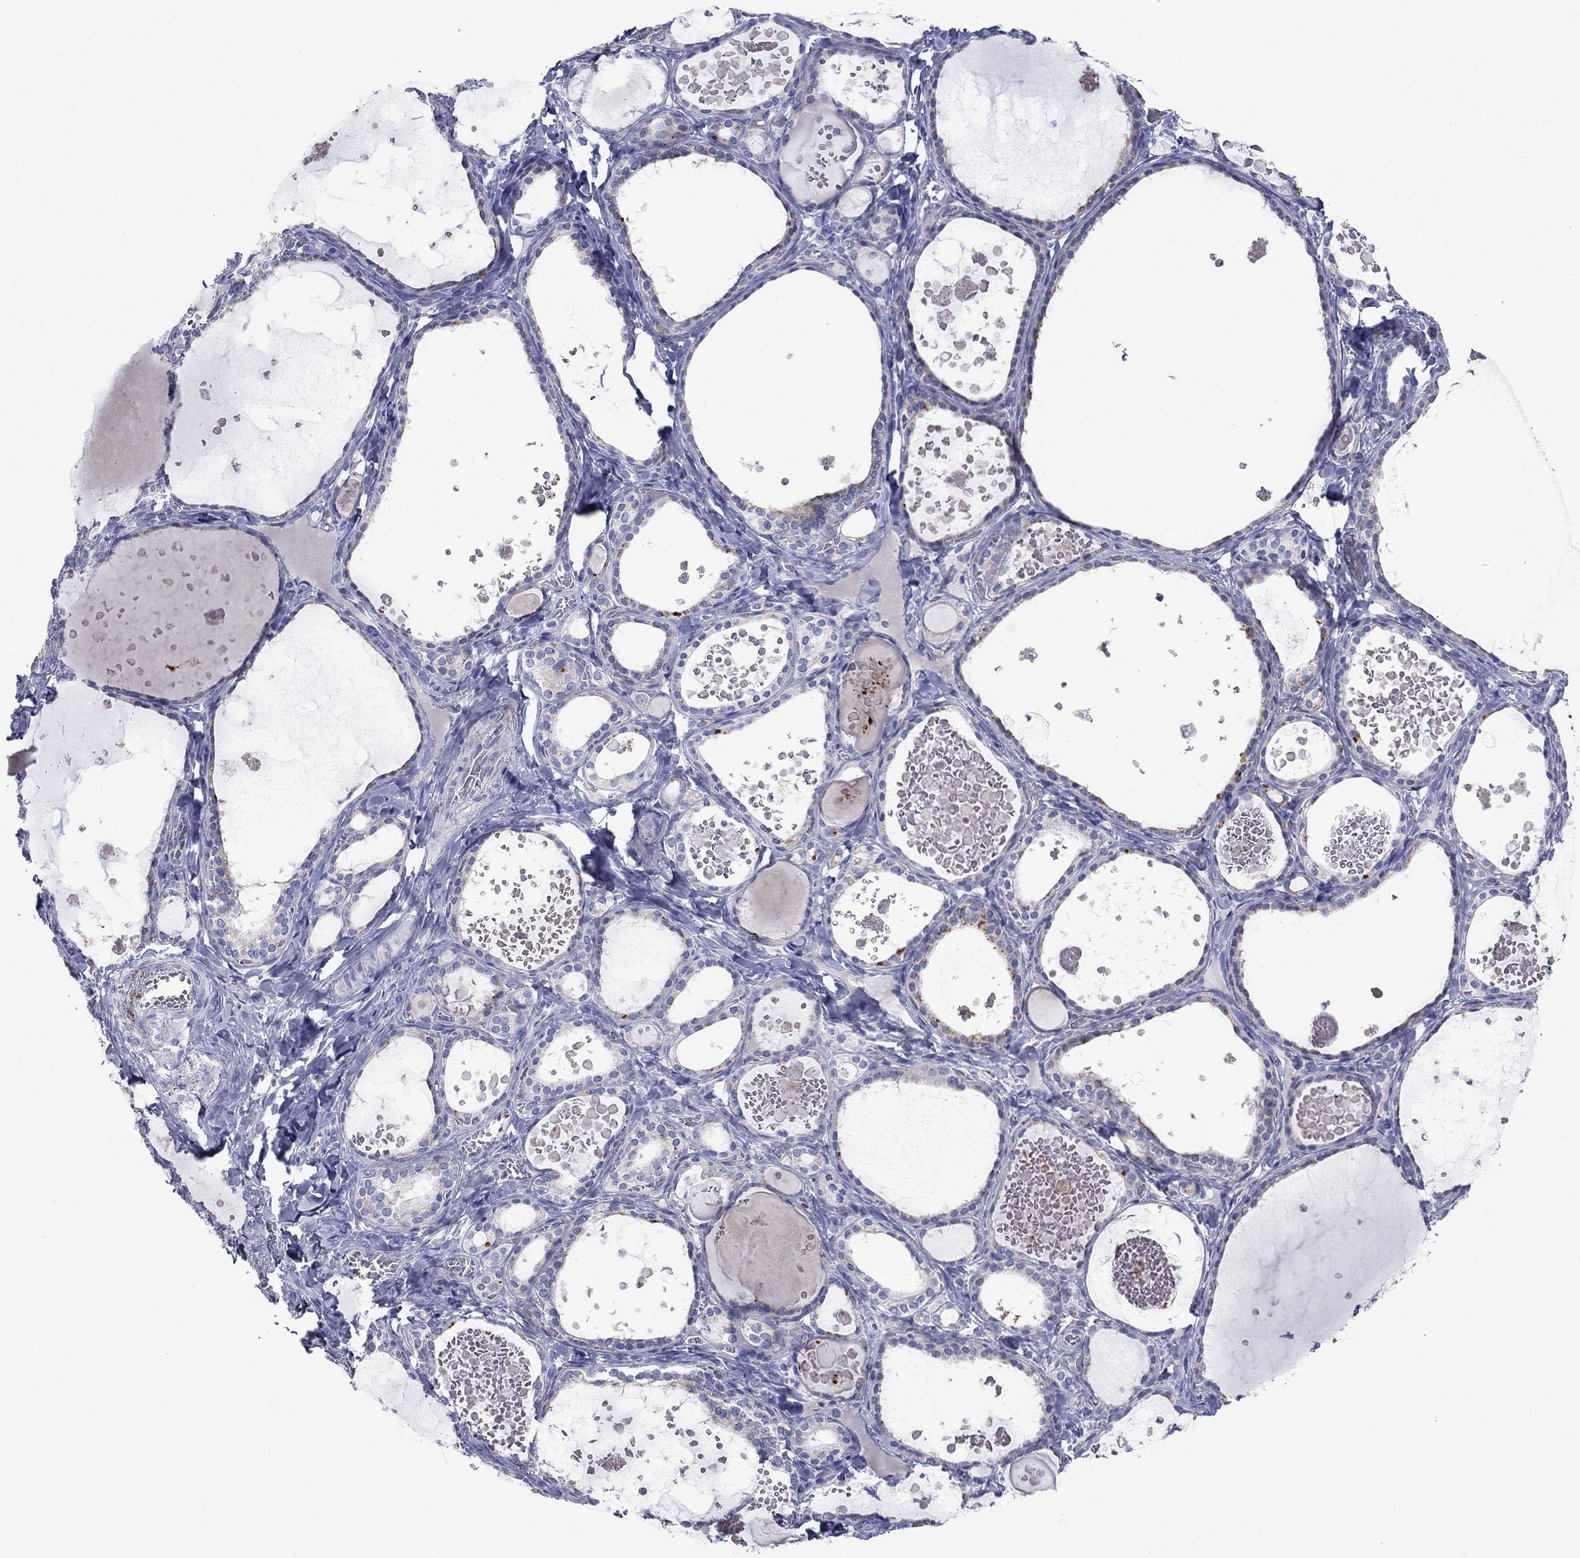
{"staining": {"intensity": "weak", "quantity": "25%-75%", "location": "cytoplasmic/membranous"}, "tissue": "thyroid gland", "cell_type": "Glandular cells", "image_type": "normal", "snomed": [{"axis": "morphology", "description": "Normal tissue, NOS"}, {"axis": "topography", "description": "Thyroid gland"}], "caption": "Thyroid gland stained with immunohistochemistry shows weak cytoplasmic/membranous expression in about 25%-75% of glandular cells.", "gene": "TMPRSS11A", "patient": {"sex": "female", "age": 56}}